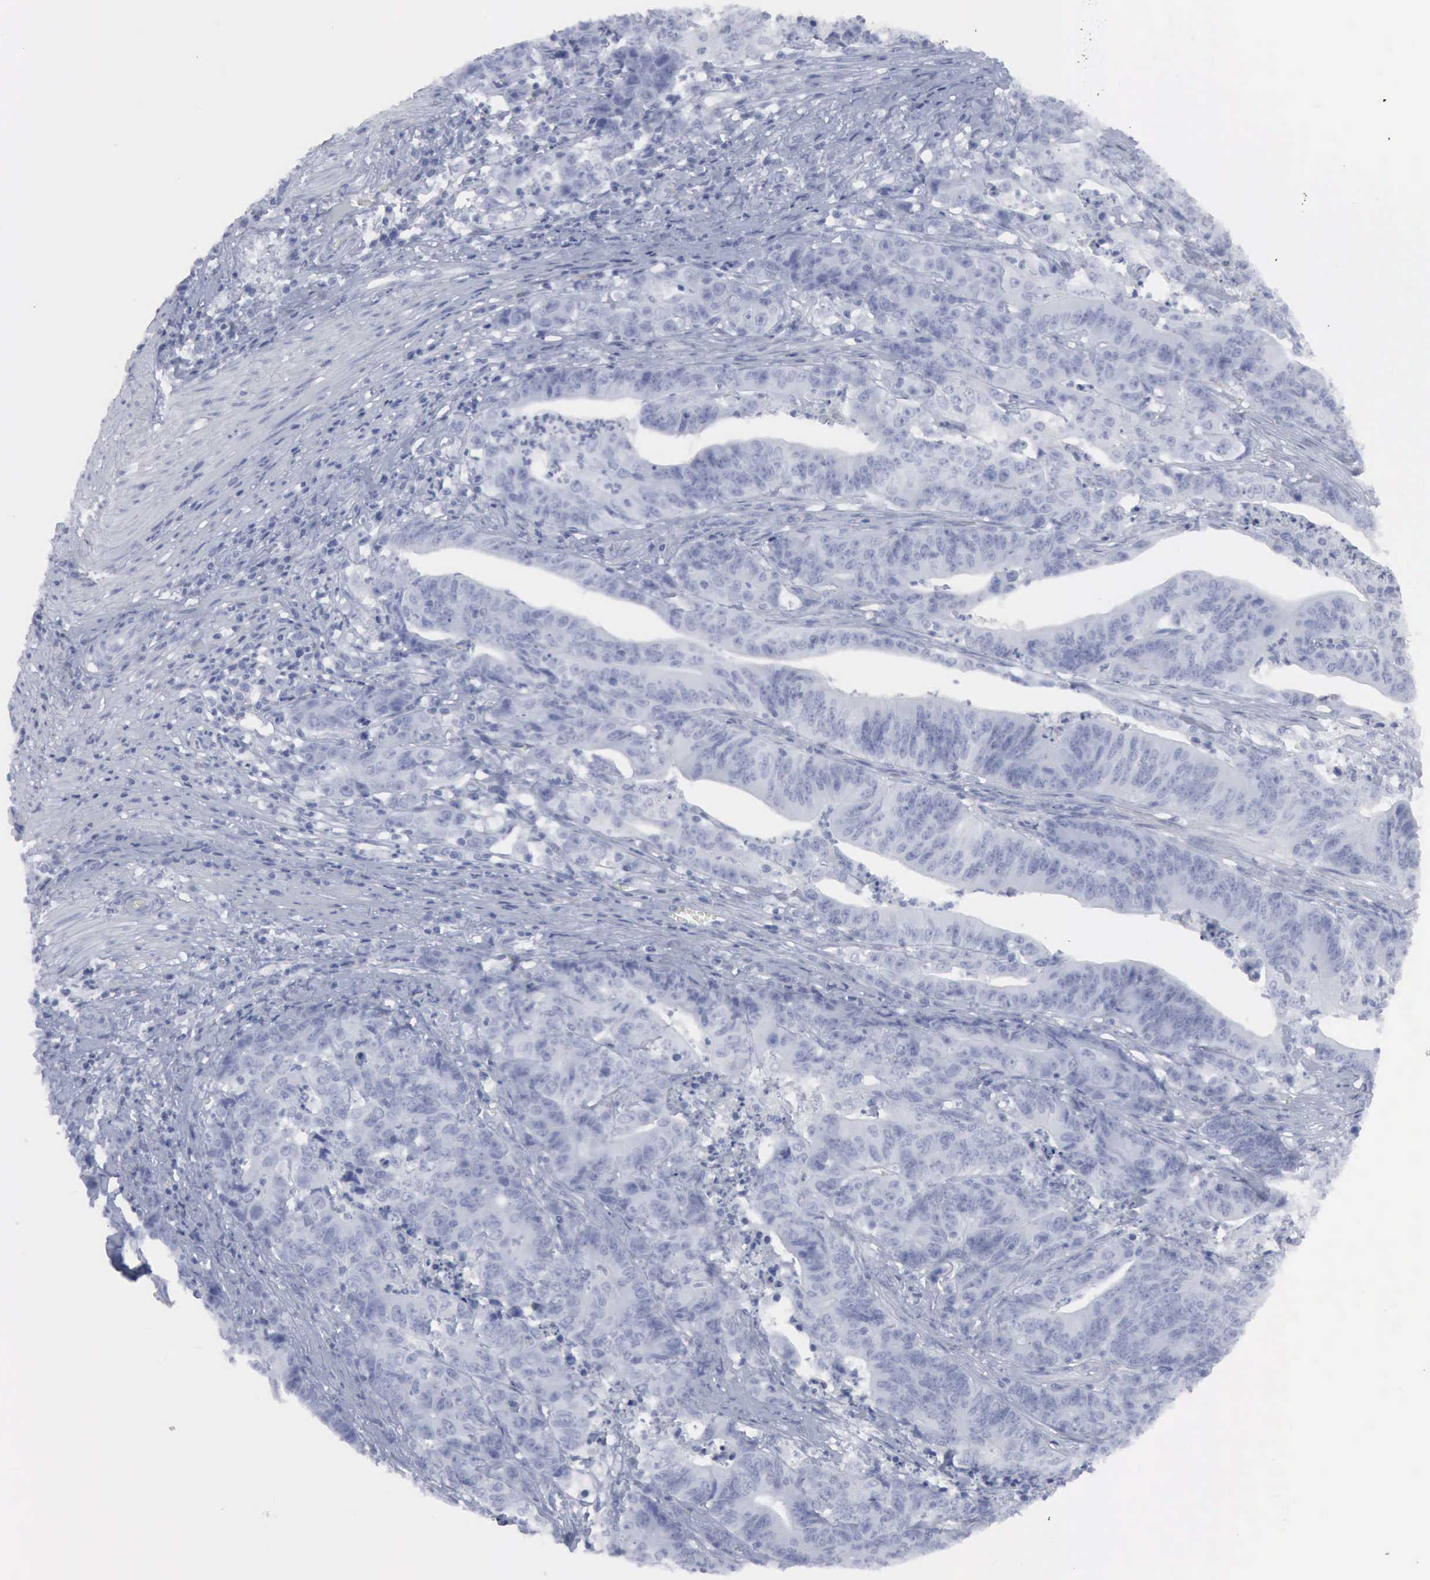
{"staining": {"intensity": "negative", "quantity": "none", "location": "none"}, "tissue": "stomach cancer", "cell_type": "Tumor cells", "image_type": "cancer", "snomed": [{"axis": "morphology", "description": "Adenocarcinoma, NOS"}, {"axis": "topography", "description": "Stomach, lower"}], "caption": "A photomicrograph of human stomach cancer is negative for staining in tumor cells.", "gene": "VCAM1", "patient": {"sex": "female", "age": 86}}